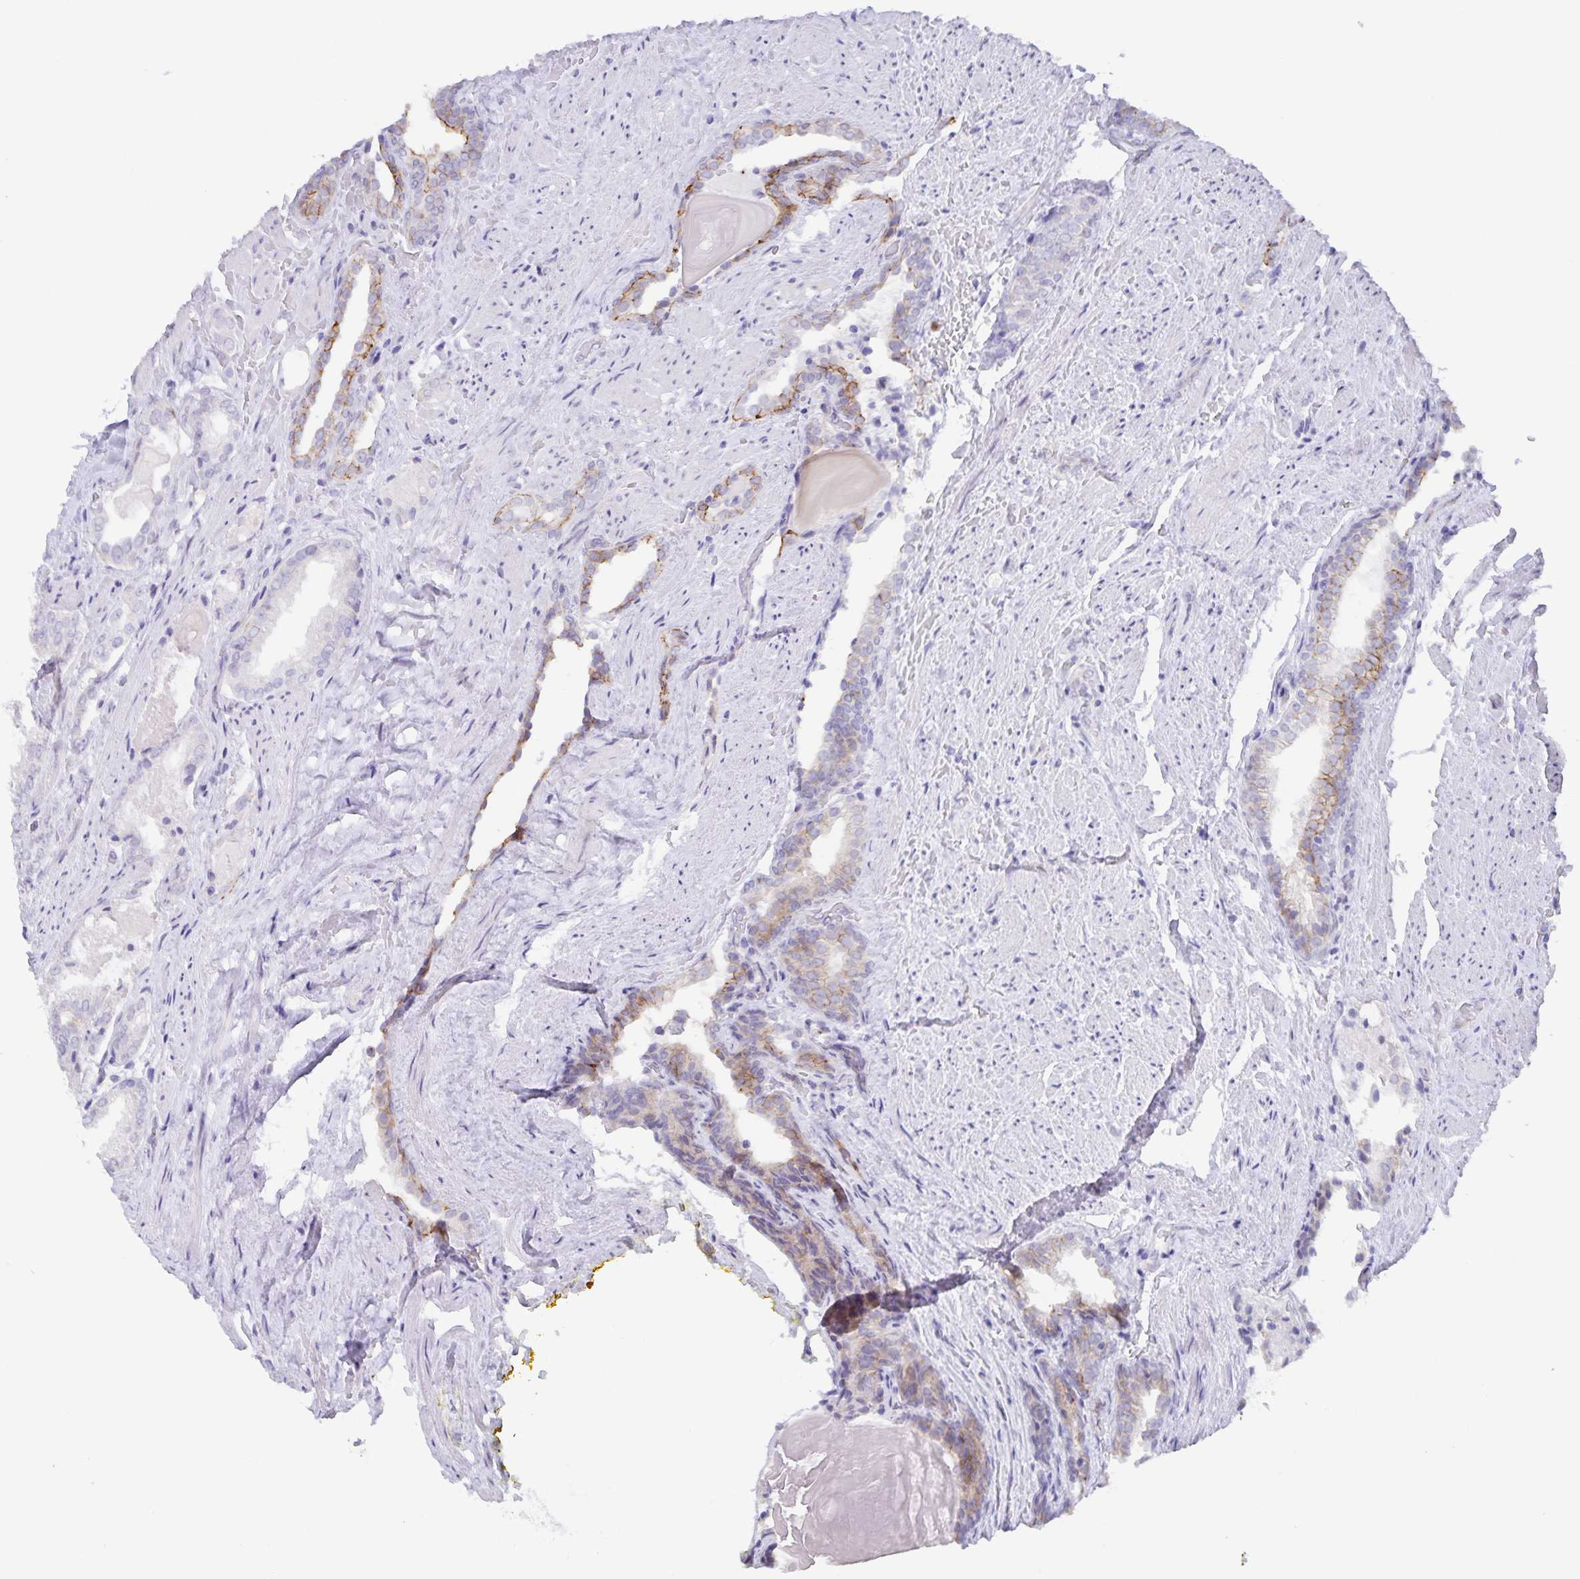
{"staining": {"intensity": "weak", "quantity": "<25%", "location": "cytoplasmic/membranous"}, "tissue": "prostate cancer", "cell_type": "Tumor cells", "image_type": "cancer", "snomed": [{"axis": "morphology", "description": "Adenocarcinoma, High grade"}, {"axis": "topography", "description": "Prostate"}], "caption": "Tumor cells show no significant expression in prostate high-grade adenocarcinoma.", "gene": "AQP4", "patient": {"sex": "male", "age": 65}}